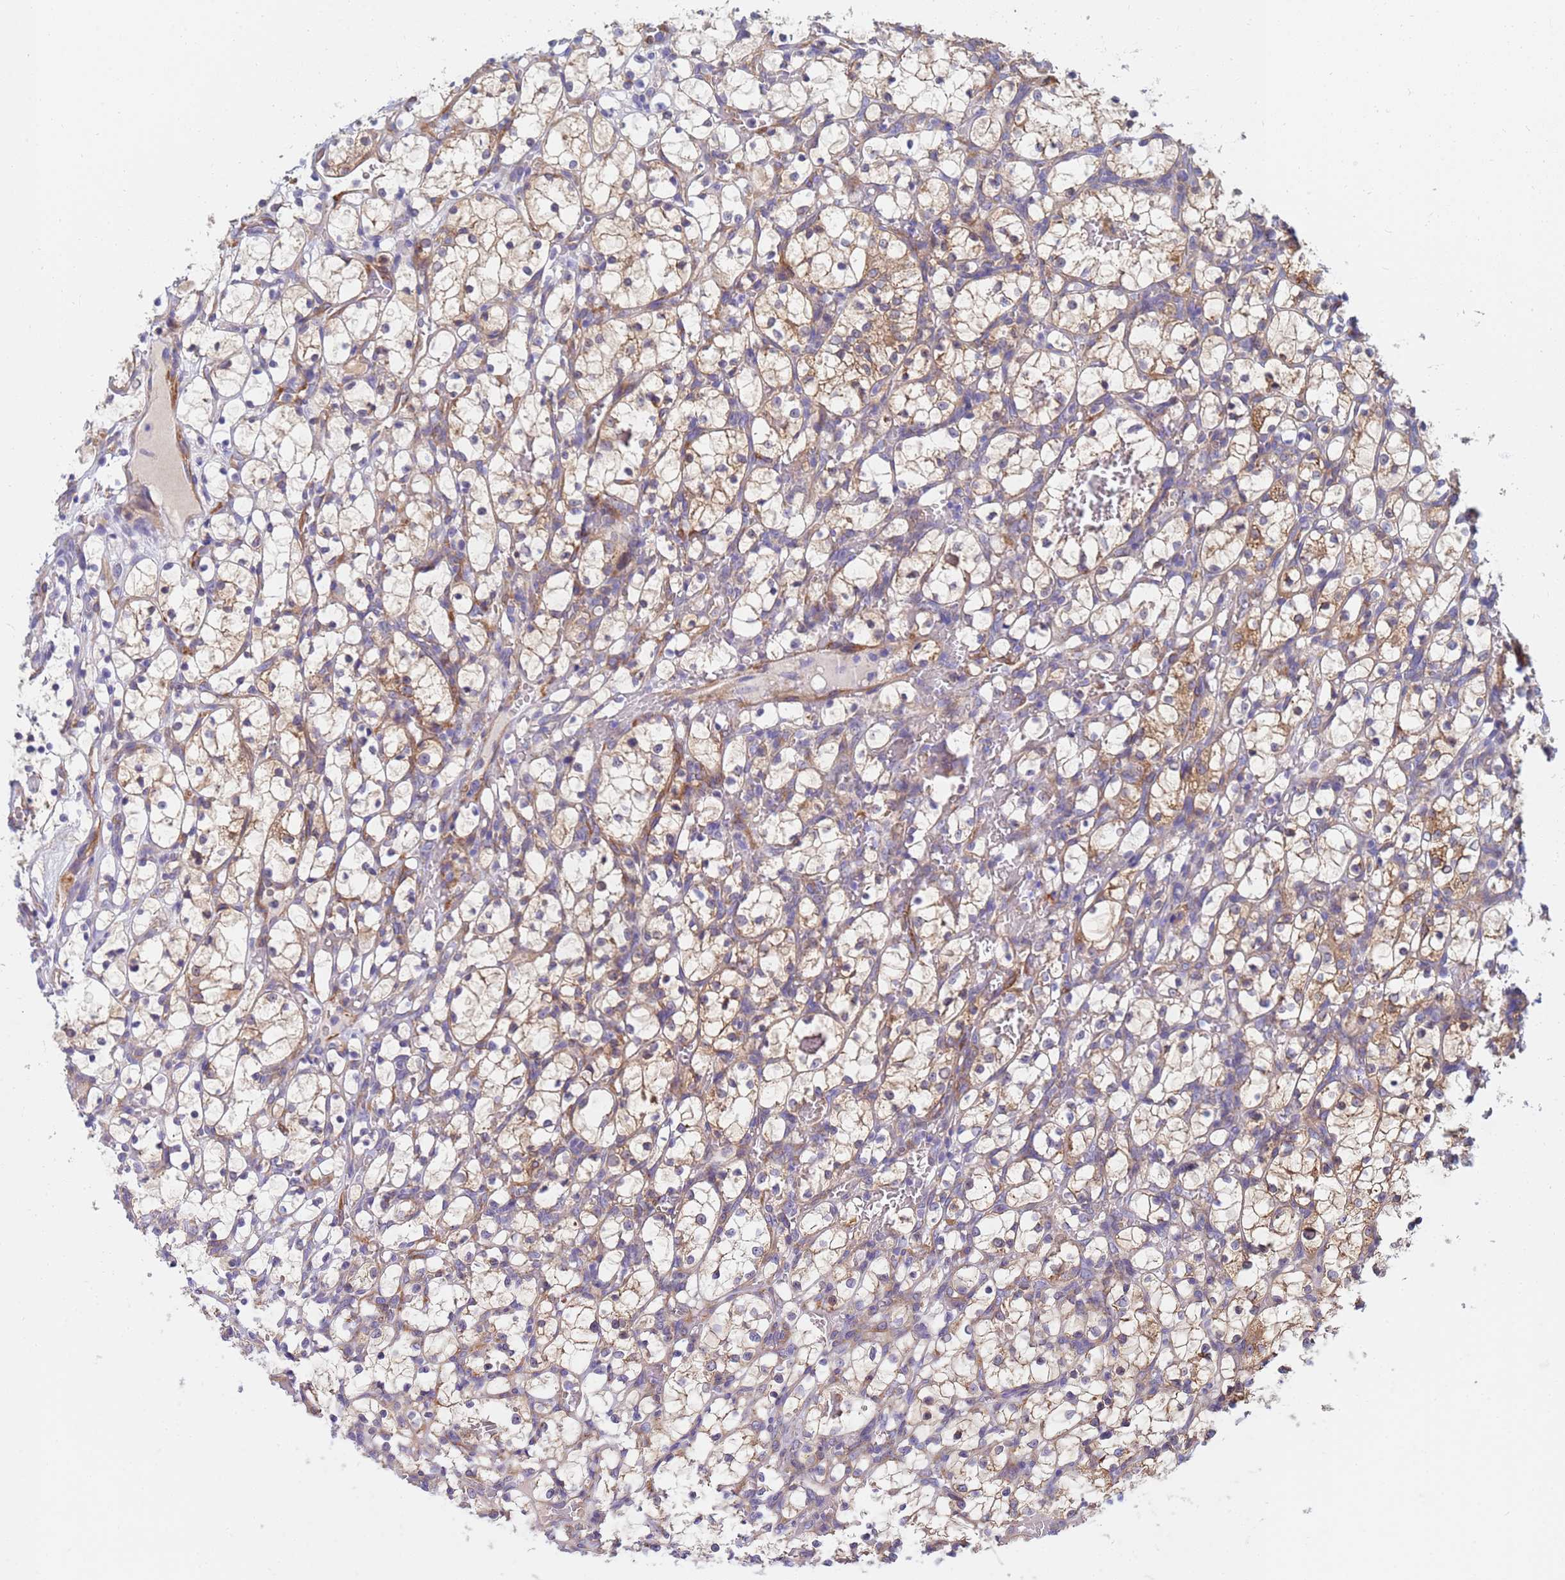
{"staining": {"intensity": "moderate", "quantity": "25%-75%", "location": "cytoplasmic/membranous"}, "tissue": "renal cancer", "cell_type": "Tumor cells", "image_type": "cancer", "snomed": [{"axis": "morphology", "description": "Adenocarcinoma, NOS"}, {"axis": "topography", "description": "Kidney"}], "caption": "There is medium levels of moderate cytoplasmic/membranous positivity in tumor cells of renal cancer (adenocarcinoma), as demonstrated by immunohistochemical staining (brown color).", "gene": "SDR39U1", "patient": {"sex": "female", "age": 69}}